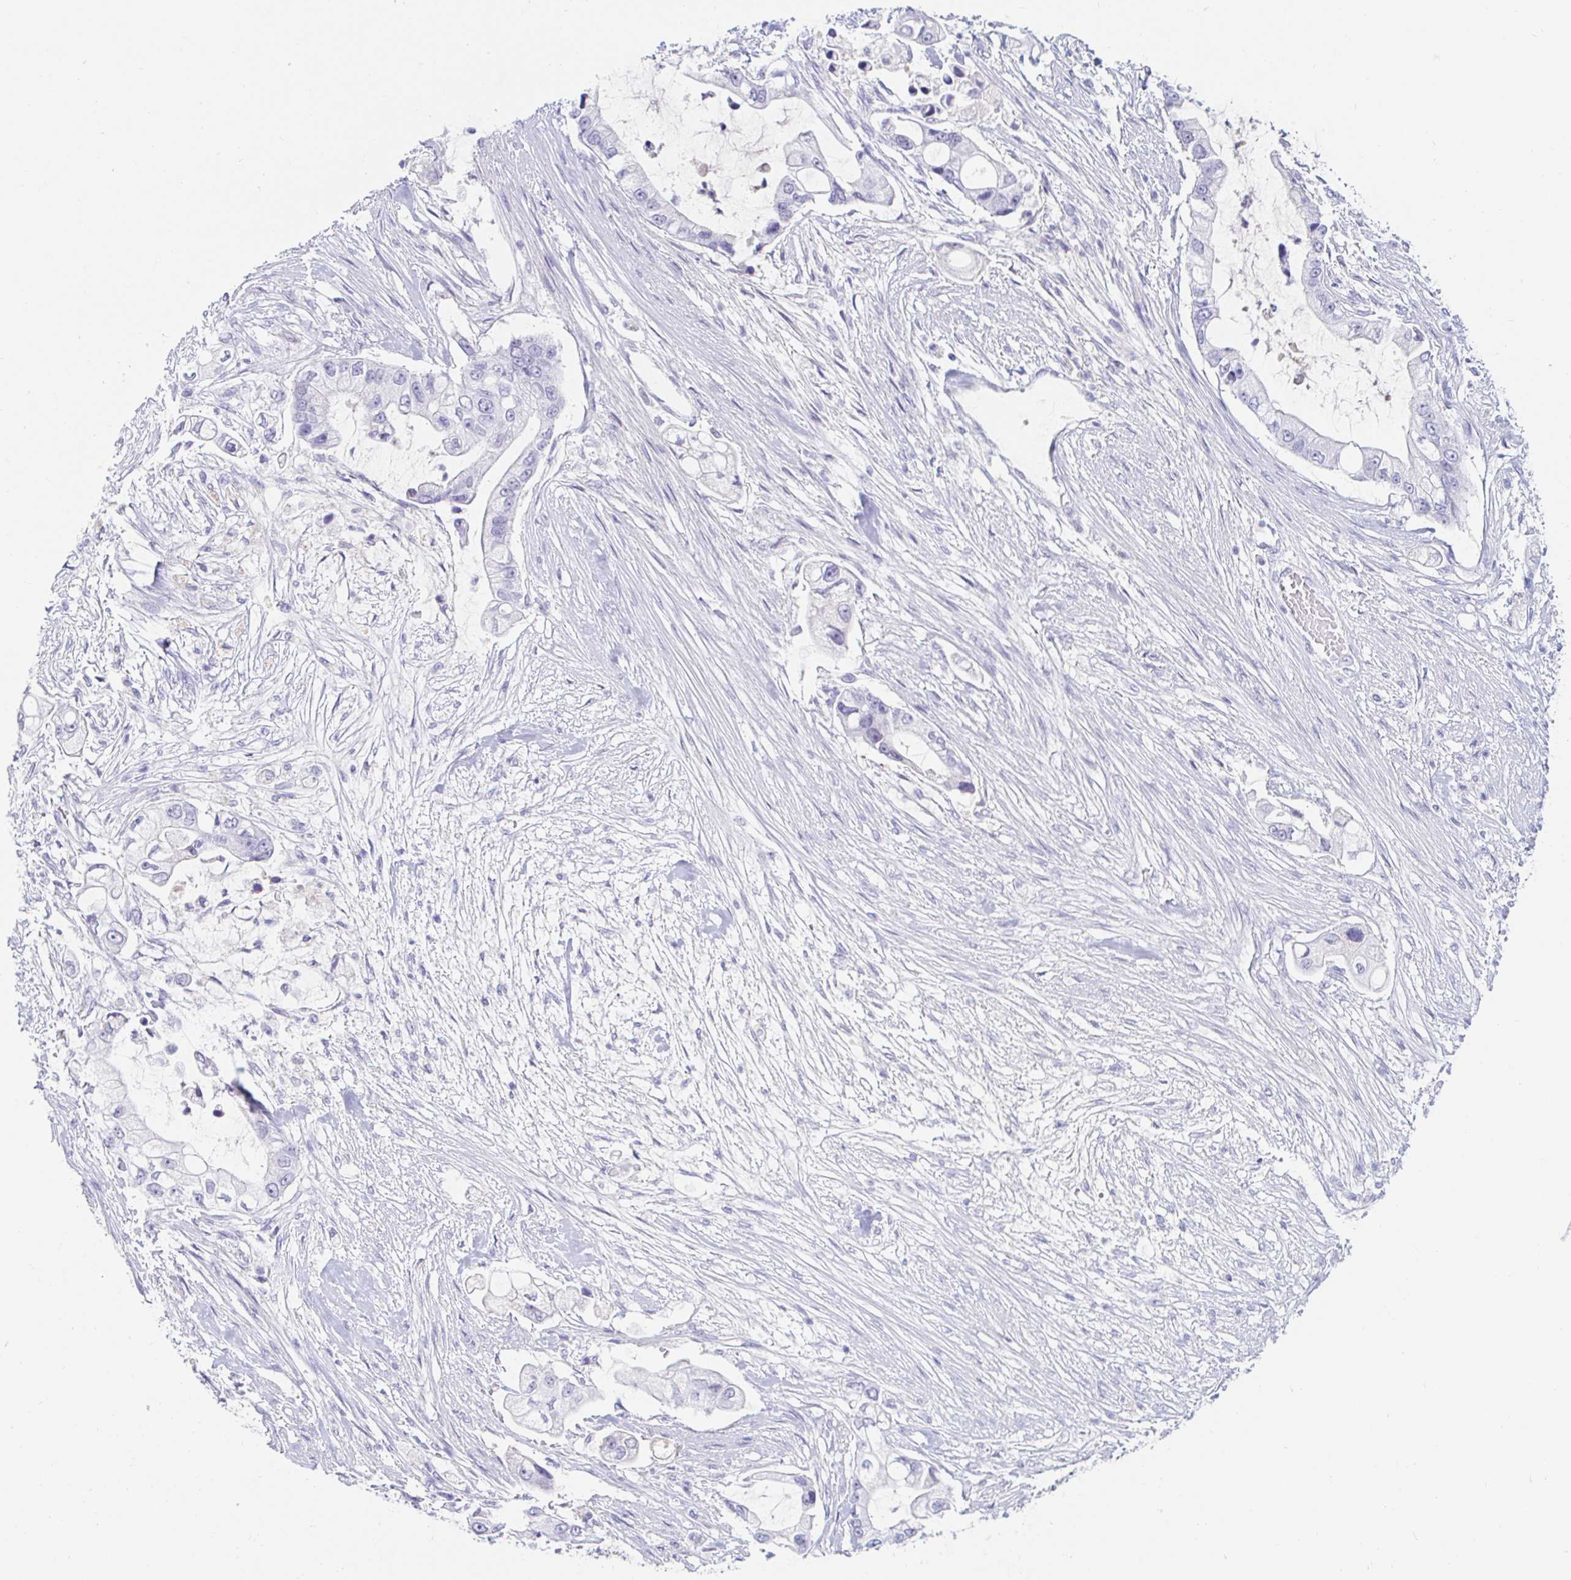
{"staining": {"intensity": "negative", "quantity": "none", "location": "none"}, "tissue": "pancreatic cancer", "cell_type": "Tumor cells", "image_type": "cancer", "snomed": [{"axis": "morphology", "description": "Adenocarcinoma, NOS"}, {"axis": "topography", "description": "Pancreas"}], "caption": "Protein analysis of adenocarcinoma (pancreatic) reveals no significant expression in tumor cells.", "gene": "TEX44", "patient": {"sex": "female", "age": 69}}